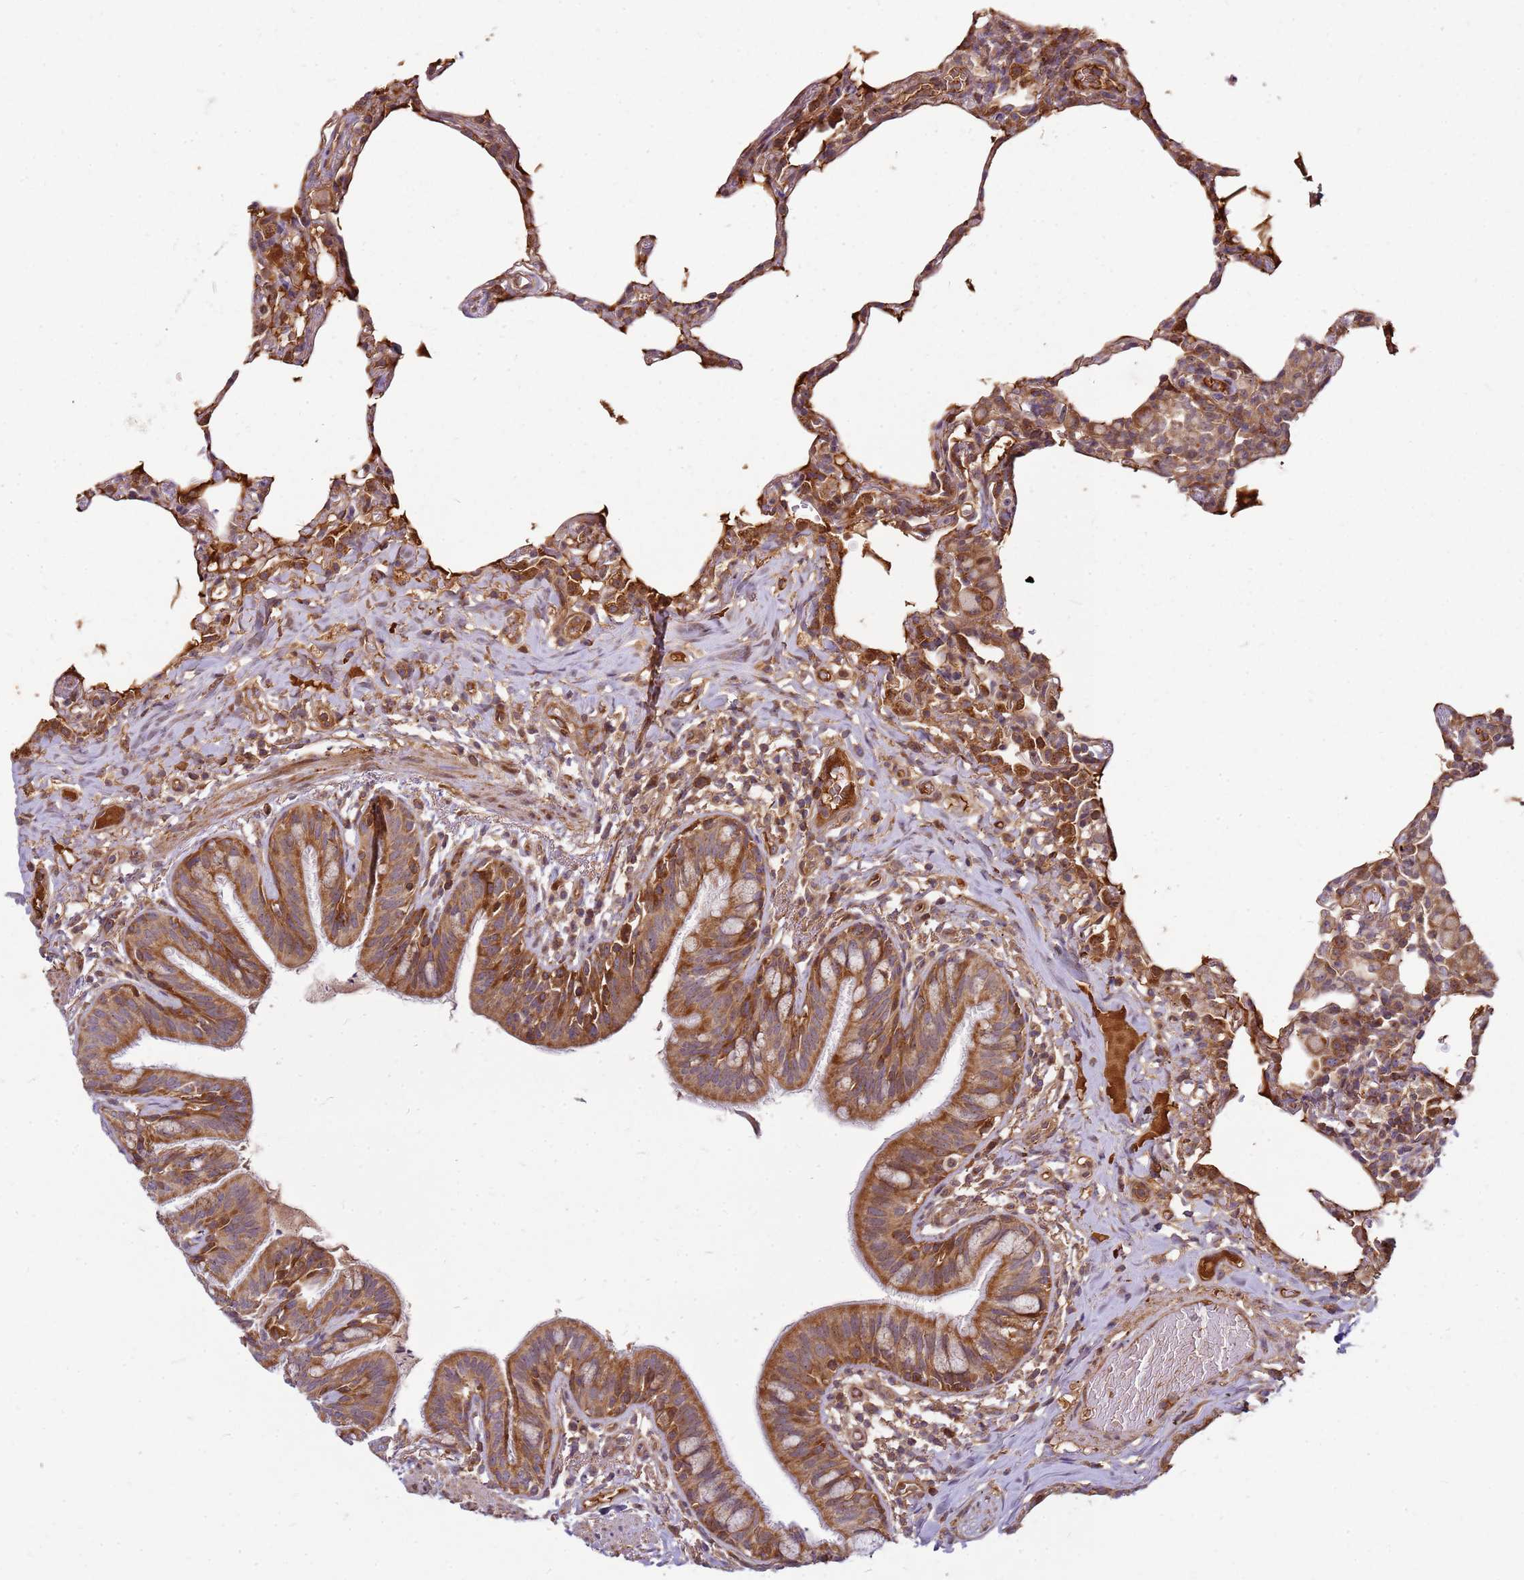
{"staining": {"intensity": "moderate", "quantity": "25%-75%", "location": "cytoplasmic/membranous"}, "tissue": "lung", "cell_type": "Alveolar cells", "image_type": "normal", "snomed": [{"axis": "morphology", "description": "Normal tissue, NOS"}, {"axis": "topography", "description": "Lung"}], "caption": "A high-resolution micrograph shows immunohistochemistry staining of normal lung, which demonstrates moderate cytoplasmic/membranous staining in about 25%-75% of alveolar cells. The staining was performed using DAB (3,3'-diaminobenzidine) to visualize the protein expression in brown, while the nuclei were stained in blue with hematoxylin (Magnification: 20x).", "gene": "CCDC159", "patient": {"sex": "female", "age": 57}}